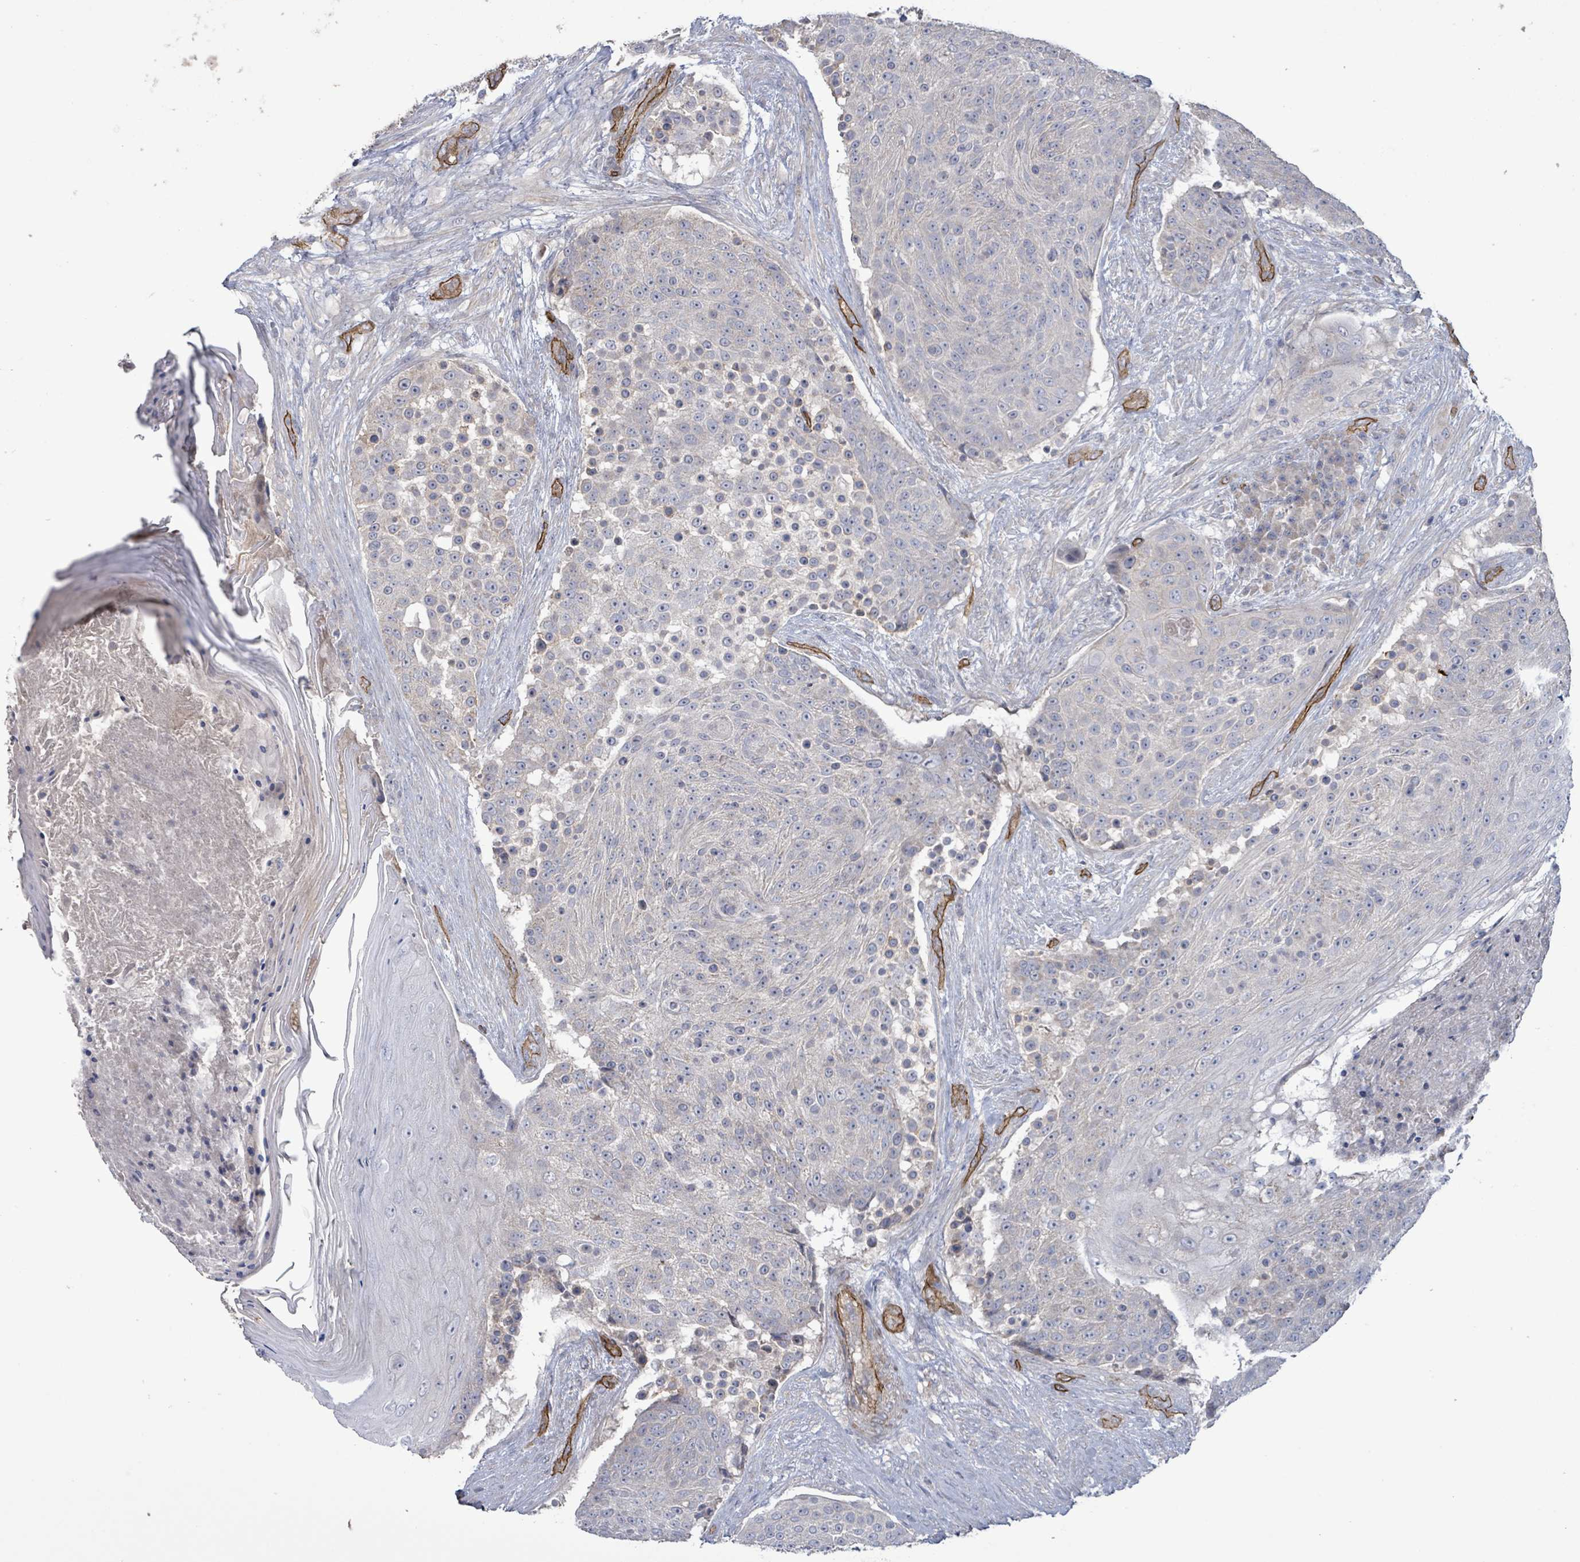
{"staining": {"intensity": "negative", "quantity": "none", "location": "none"}, "tissue": "urothelial cancer", "cell_type": "Tumor cells", "image_type": "cancer", "snomed": [{"axis": "morphology", "description": "Urothelial carcinoma, High grade"}, {"axis": "topography", "description": "Urinary bladder"}], "caption": "An immunohistochemistry photomicrograph of high-grade urothelial carcinoma is shown. There is no staining in tumor cells of high-grade urothelial carcinoma.", "gene": "KANK3", "patient": {"sex": "female", "age": 63}}